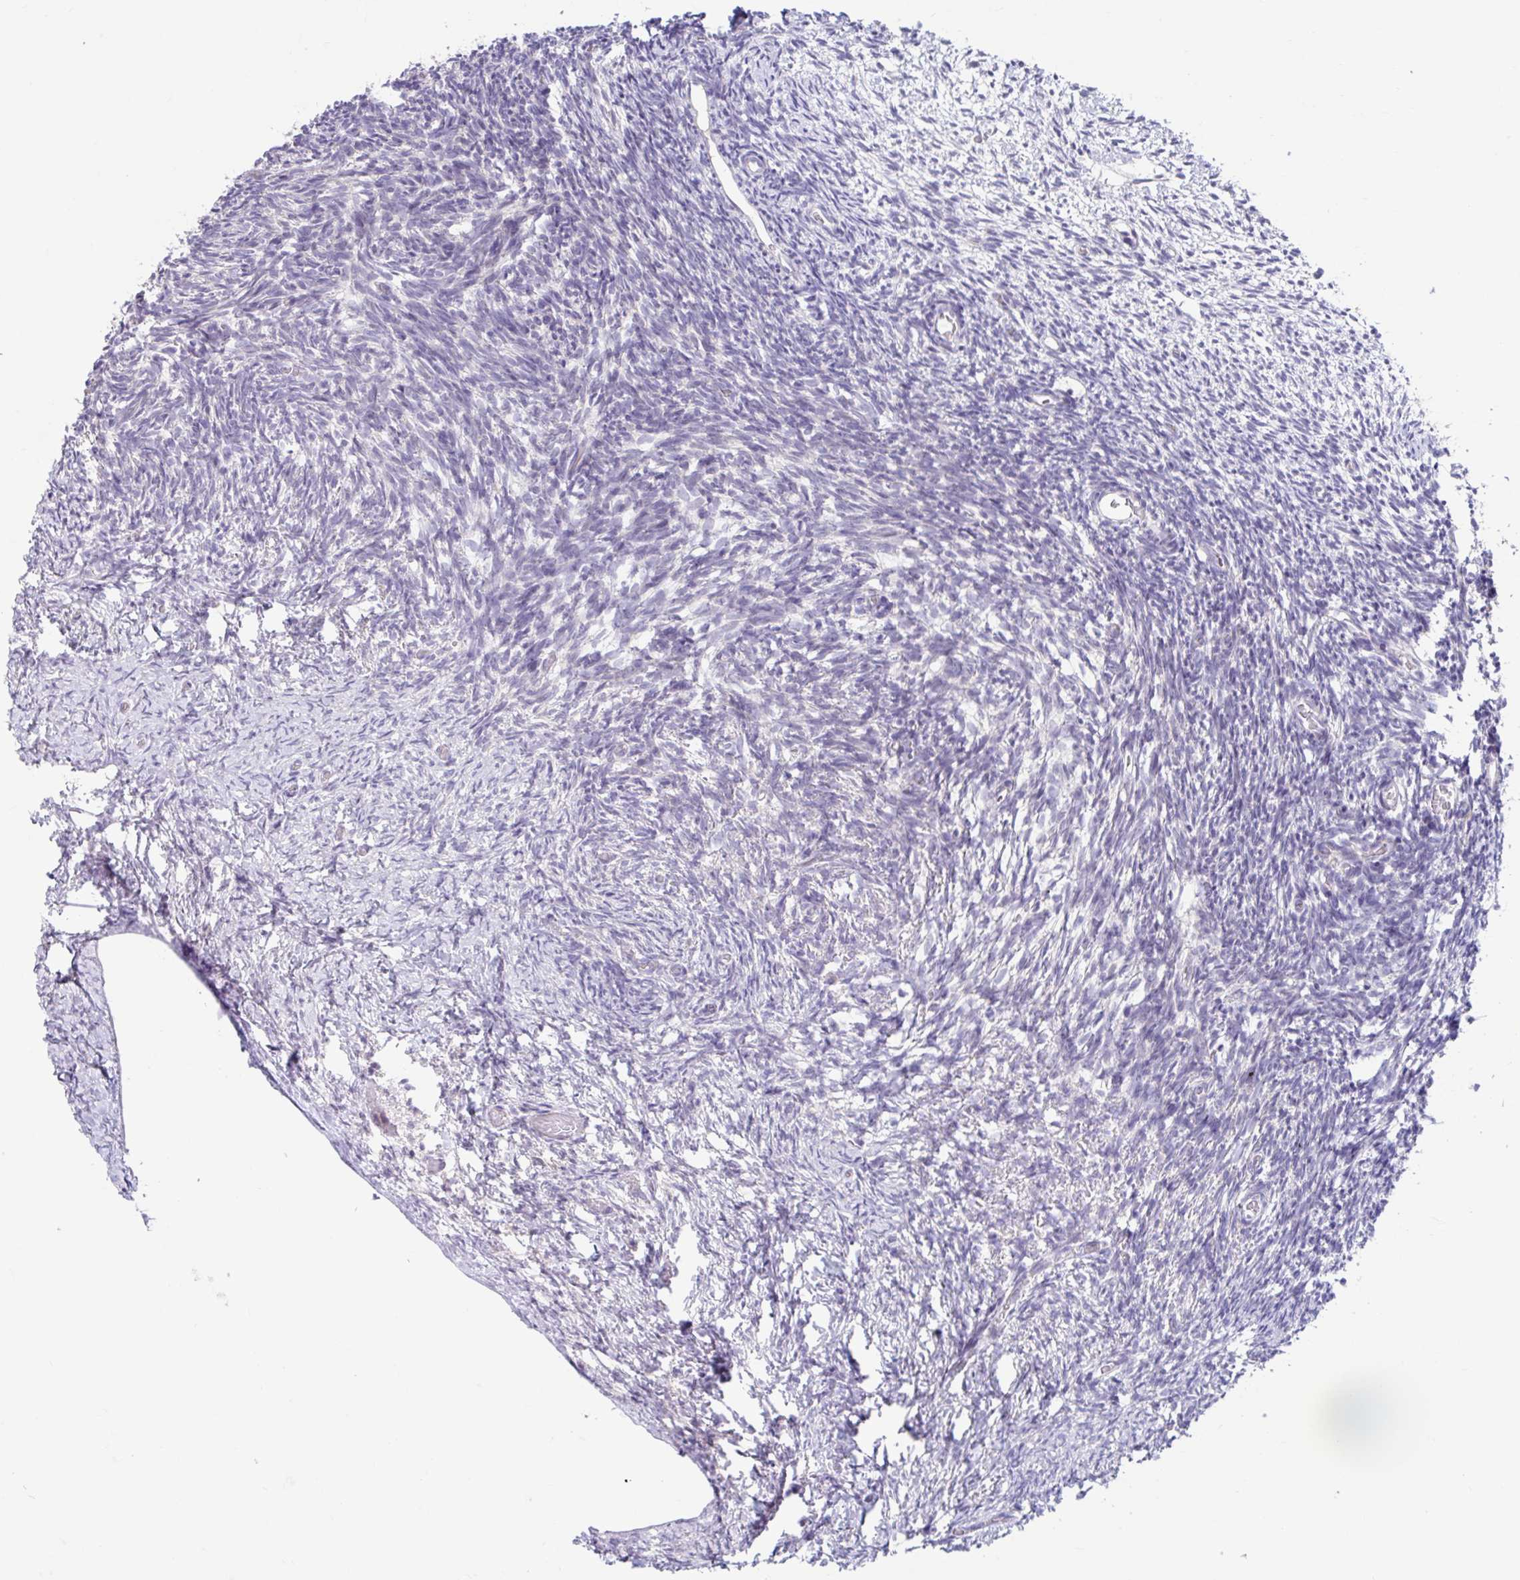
{"staining": {"intensity": "negative", "quantity": "none", "location": "none"}, "tissue": "ovary", "cell_type": "Follicle cells", "image_type": "normal", "snomed": [{"axis": "morphology", "description": "Normal tissue, NOS"}, {"axis": "topography", "description": "Ovary"}], "caption": "Human ovary stained for a protein using IHC shows no staining in follicle cells.", "gene": "NT5C1B", "patient": {"sex": "female", "age": 39}}